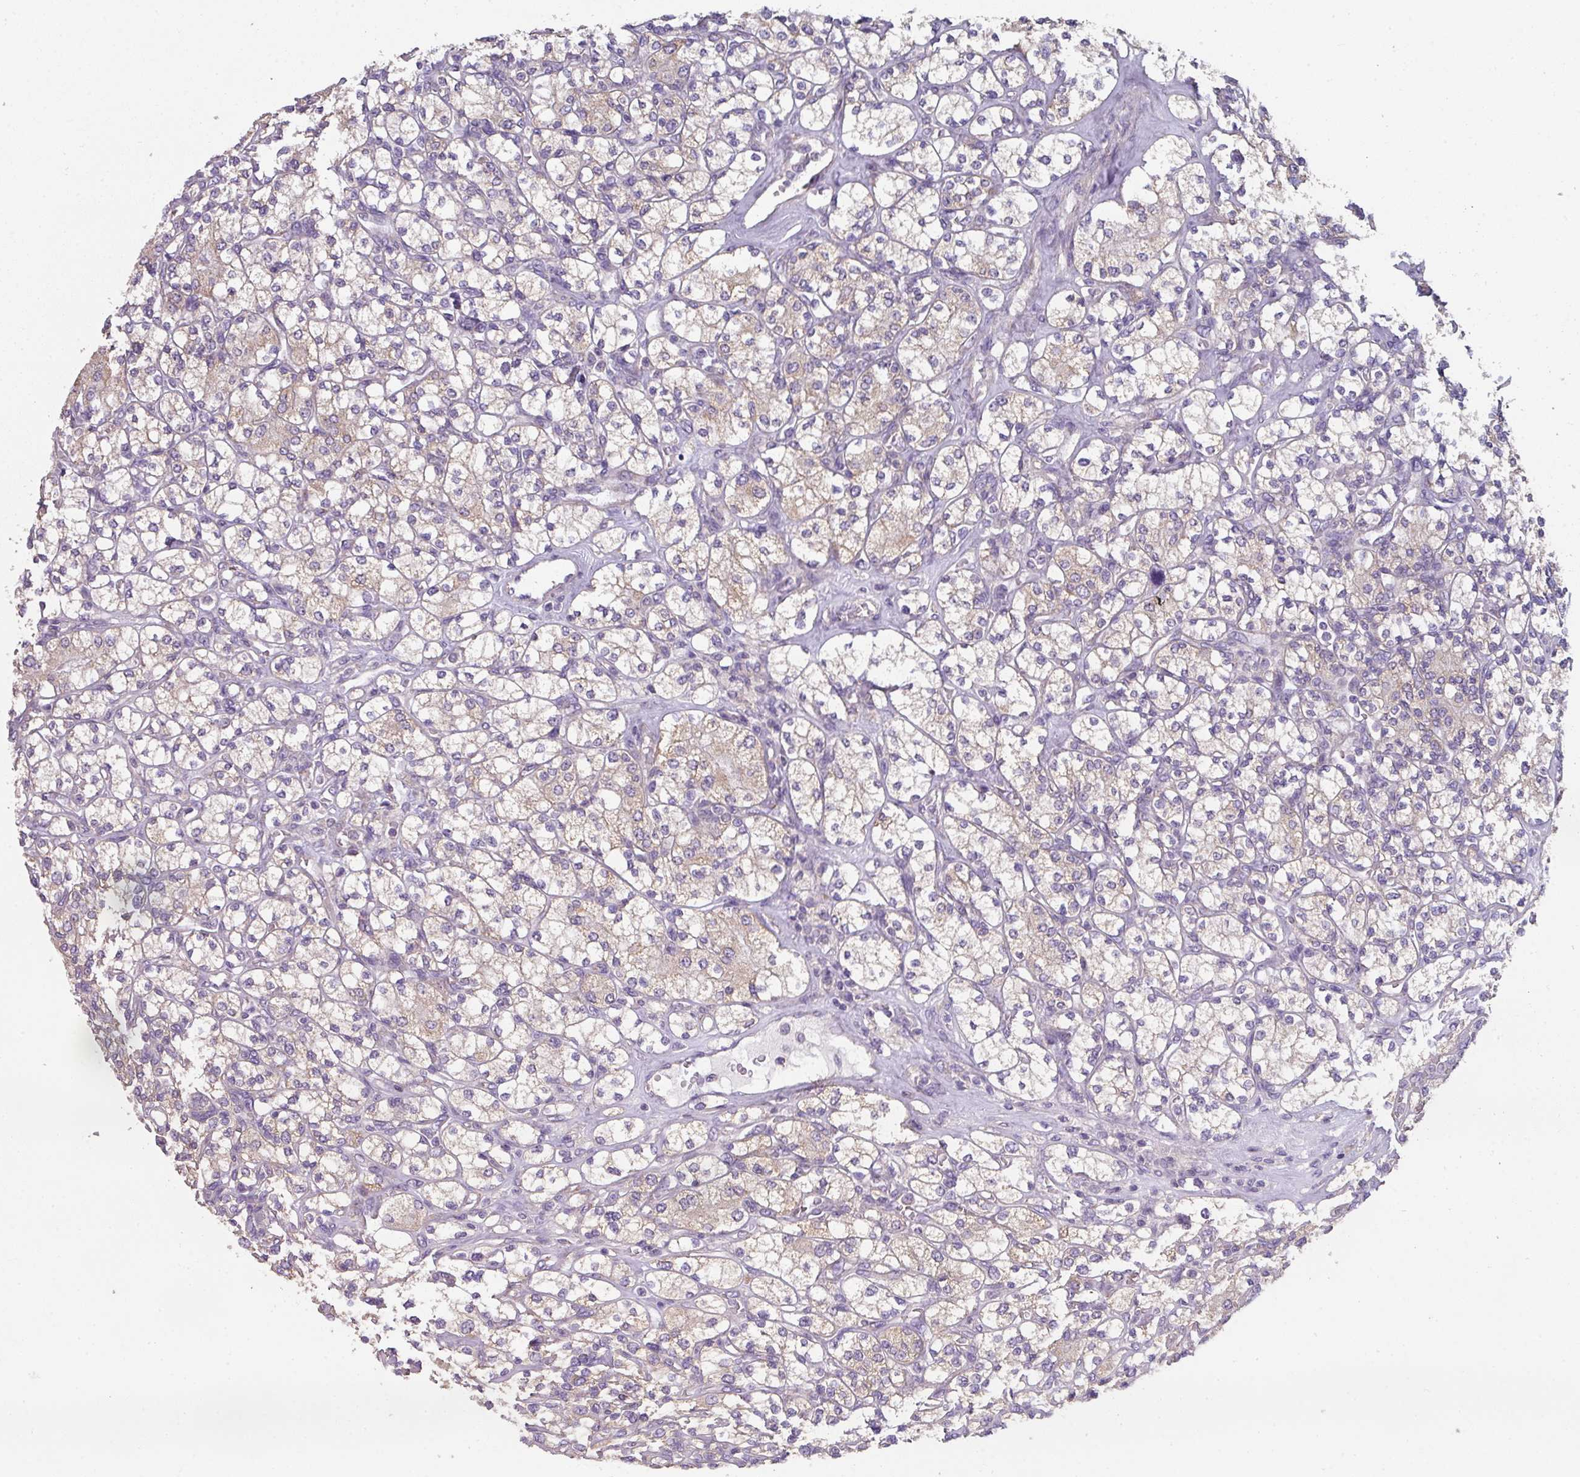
{"staining": {"intensity": "weak", "quantity": "25%-75%", "location": "cytoplasmic/membranous"}, "tissue": "renal cancer", "cell_type": "Tumor cells", "image_type": "cancer", "snomed": [{"axis": "morphology", "description": "Adenocarcinoma, NOS"}, {"axis": "topography", "description": "Kidney"}], "caption": "Brown immunohistochemical staining in human renal cancer exhibits weak cytoplasmic/membranous positivity in approximately 25%-75% of tumor cells.", "gene": "PALS2", "patient": {"sex": "male", "age": 77}}